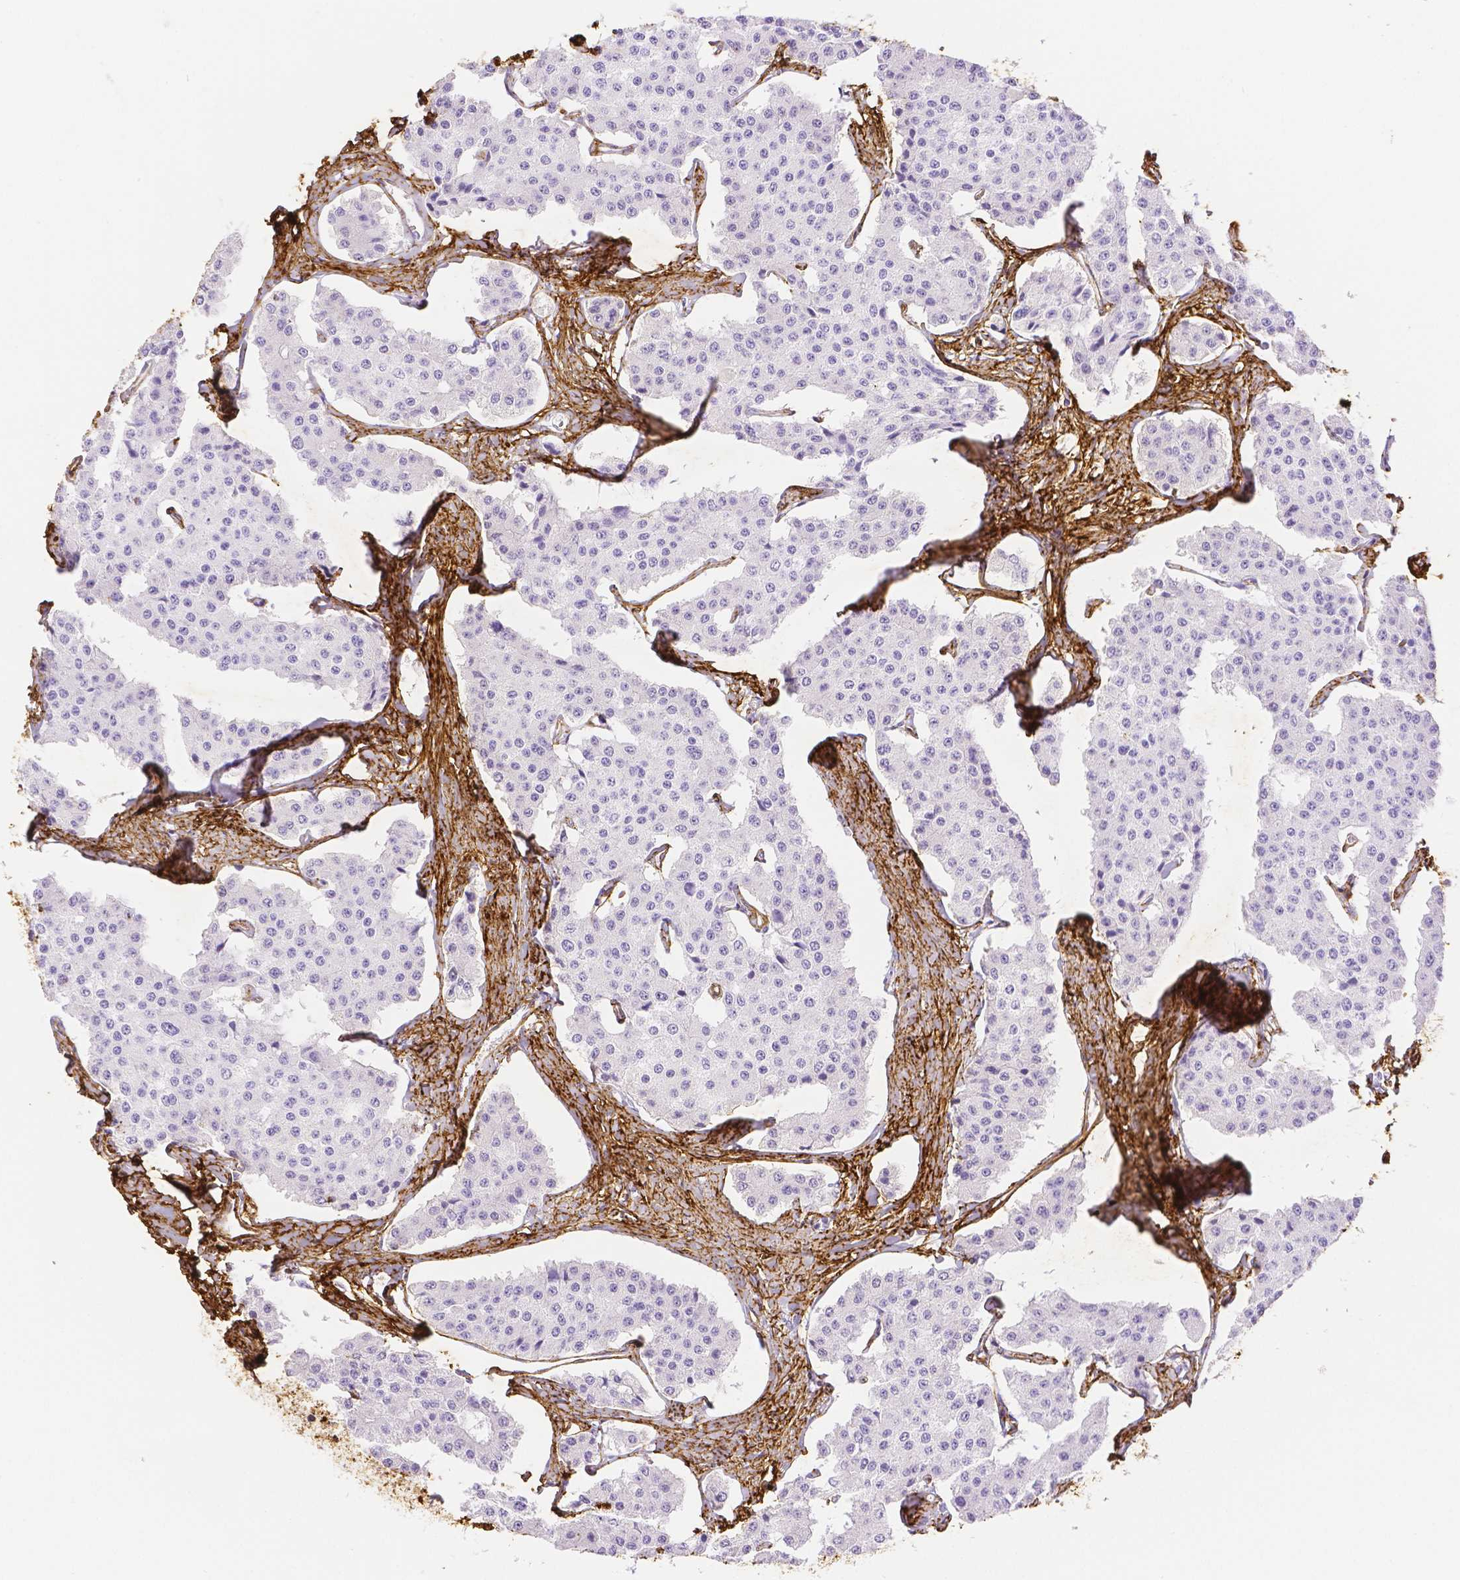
{"staining": {"intensity": "negative", "quantity": "none", "location": "none"}, "tissue": "carcinoid", "cell_type": "Tumor cells", "image_type": "cancer", "snomed": [{"axis": "morphology", "description": "Carcinoid, malignant, NOS"}, {"axis": "topography", "description": "Small intestine"}], "caption": "Photomicrograph shows no significant protein positivity in tumor cells of malignant carcinoid.", "gene": "FBN1", "patient": {"sex": "female", "age": 65}}